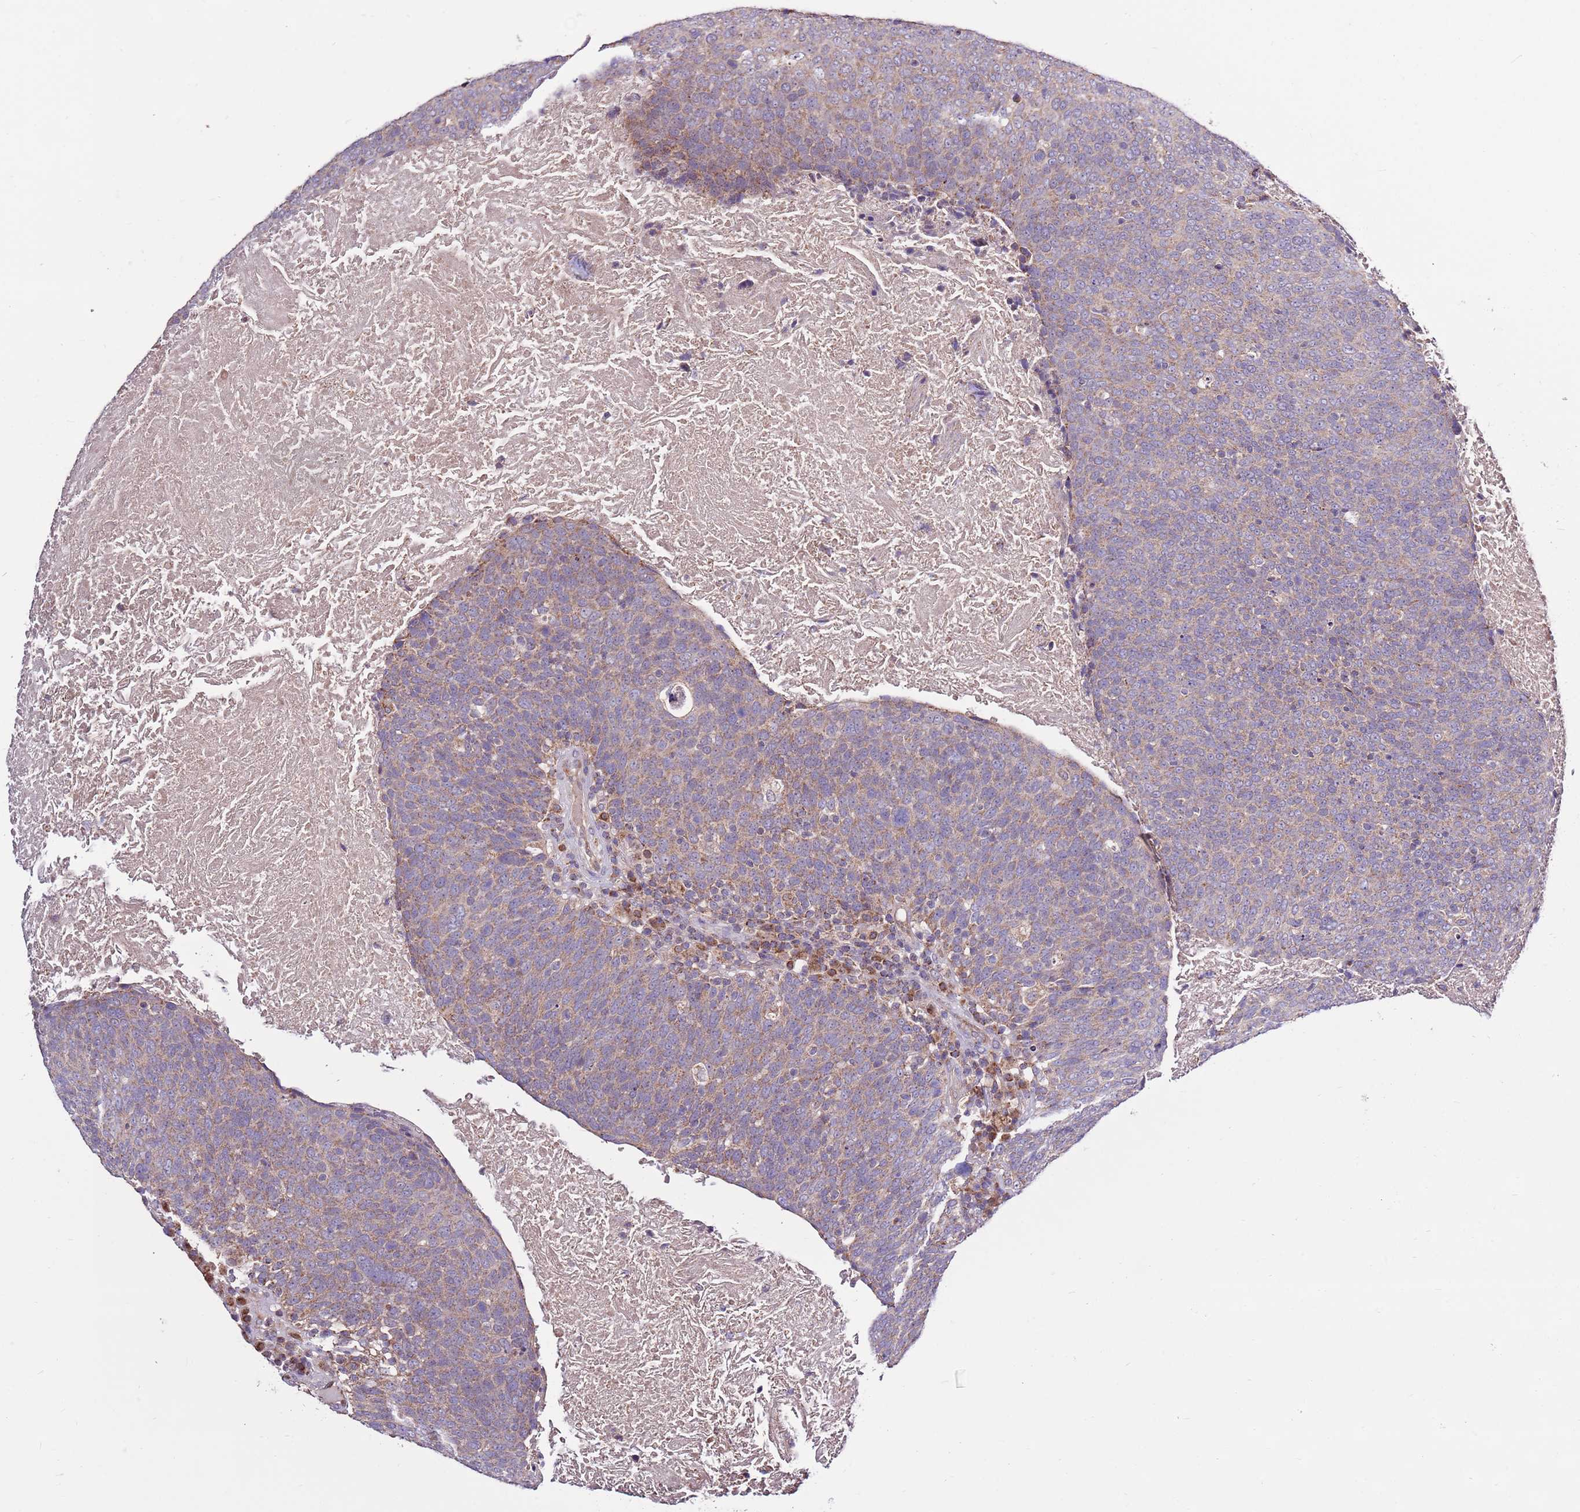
{"staining": {"intensity": "weak", "quantity": ">75%", "location": "cytoplasmic/membranous"}, "tissue": "head and neck cancer", "cell_type": "Tumor cells", "image_type": "cancer", "snomed": [{"axis": "morphology", "description": "Squamous cell carcinoma, NOS"}, {"axis": "morphology", "description": "Squamous cell carcinoma, metastatic, NOS"}, {"axis": "topography", "description": "Lymph node"}, {"axis": "topography", "description": "Head-Neck"}], "caption": "Immunohistochemistry (IHC) of human head and neck metastatic squamous cell carcinoma exhibits low levels of weak cytoplasmic/membranous staining in about >75% of tumor cells. (IHC, brightfield microscopy, high magnification).", "gene": "SMG1", "patient": {"sex": "male", "age": 62}}